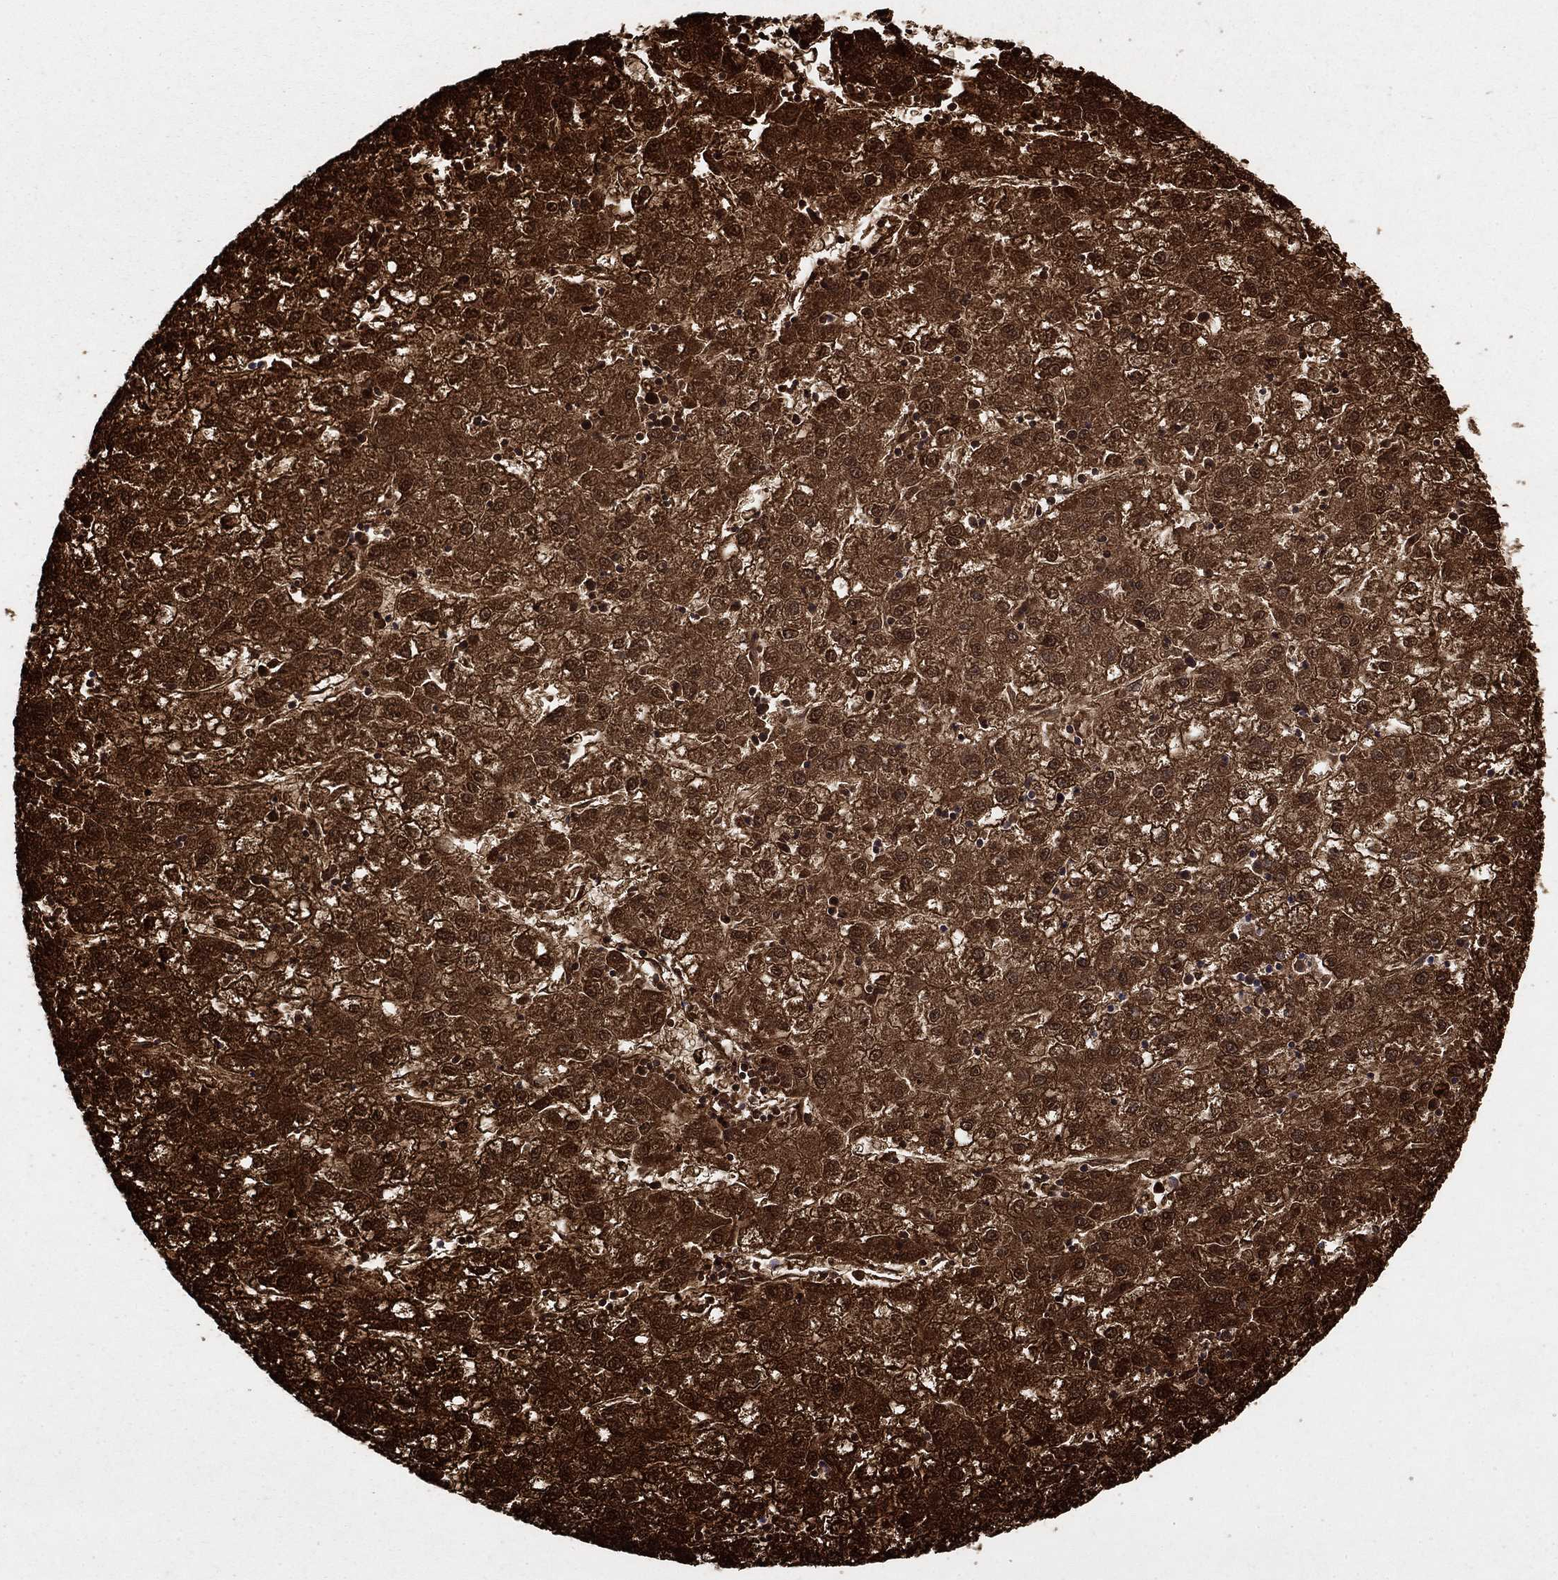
{"staining": {"intensity": "strong", "quantity": ">75%", "location": "cytoplasmic/membranous"}, "tissue": "liver cancer", "cell_type": "Tumor cells", "image_type": "cancer", "snomed": [{"axis": "morphology", "description": "Carcinoma, Hepatocellular, NOS"}, {"axis": "topography", "description": "Liver"}], "caption": "The image exhibits staining of liver cancer, revealing strong cytoplasmic/membranous protein positivity (brown color) within tumor cells. (Stains: DAB in brown, nuclei in blue, Microscopy: brightfield microscopy at high magnification).", "gene": "GCSH", "patient": {"sex": "male", "age": 72}}